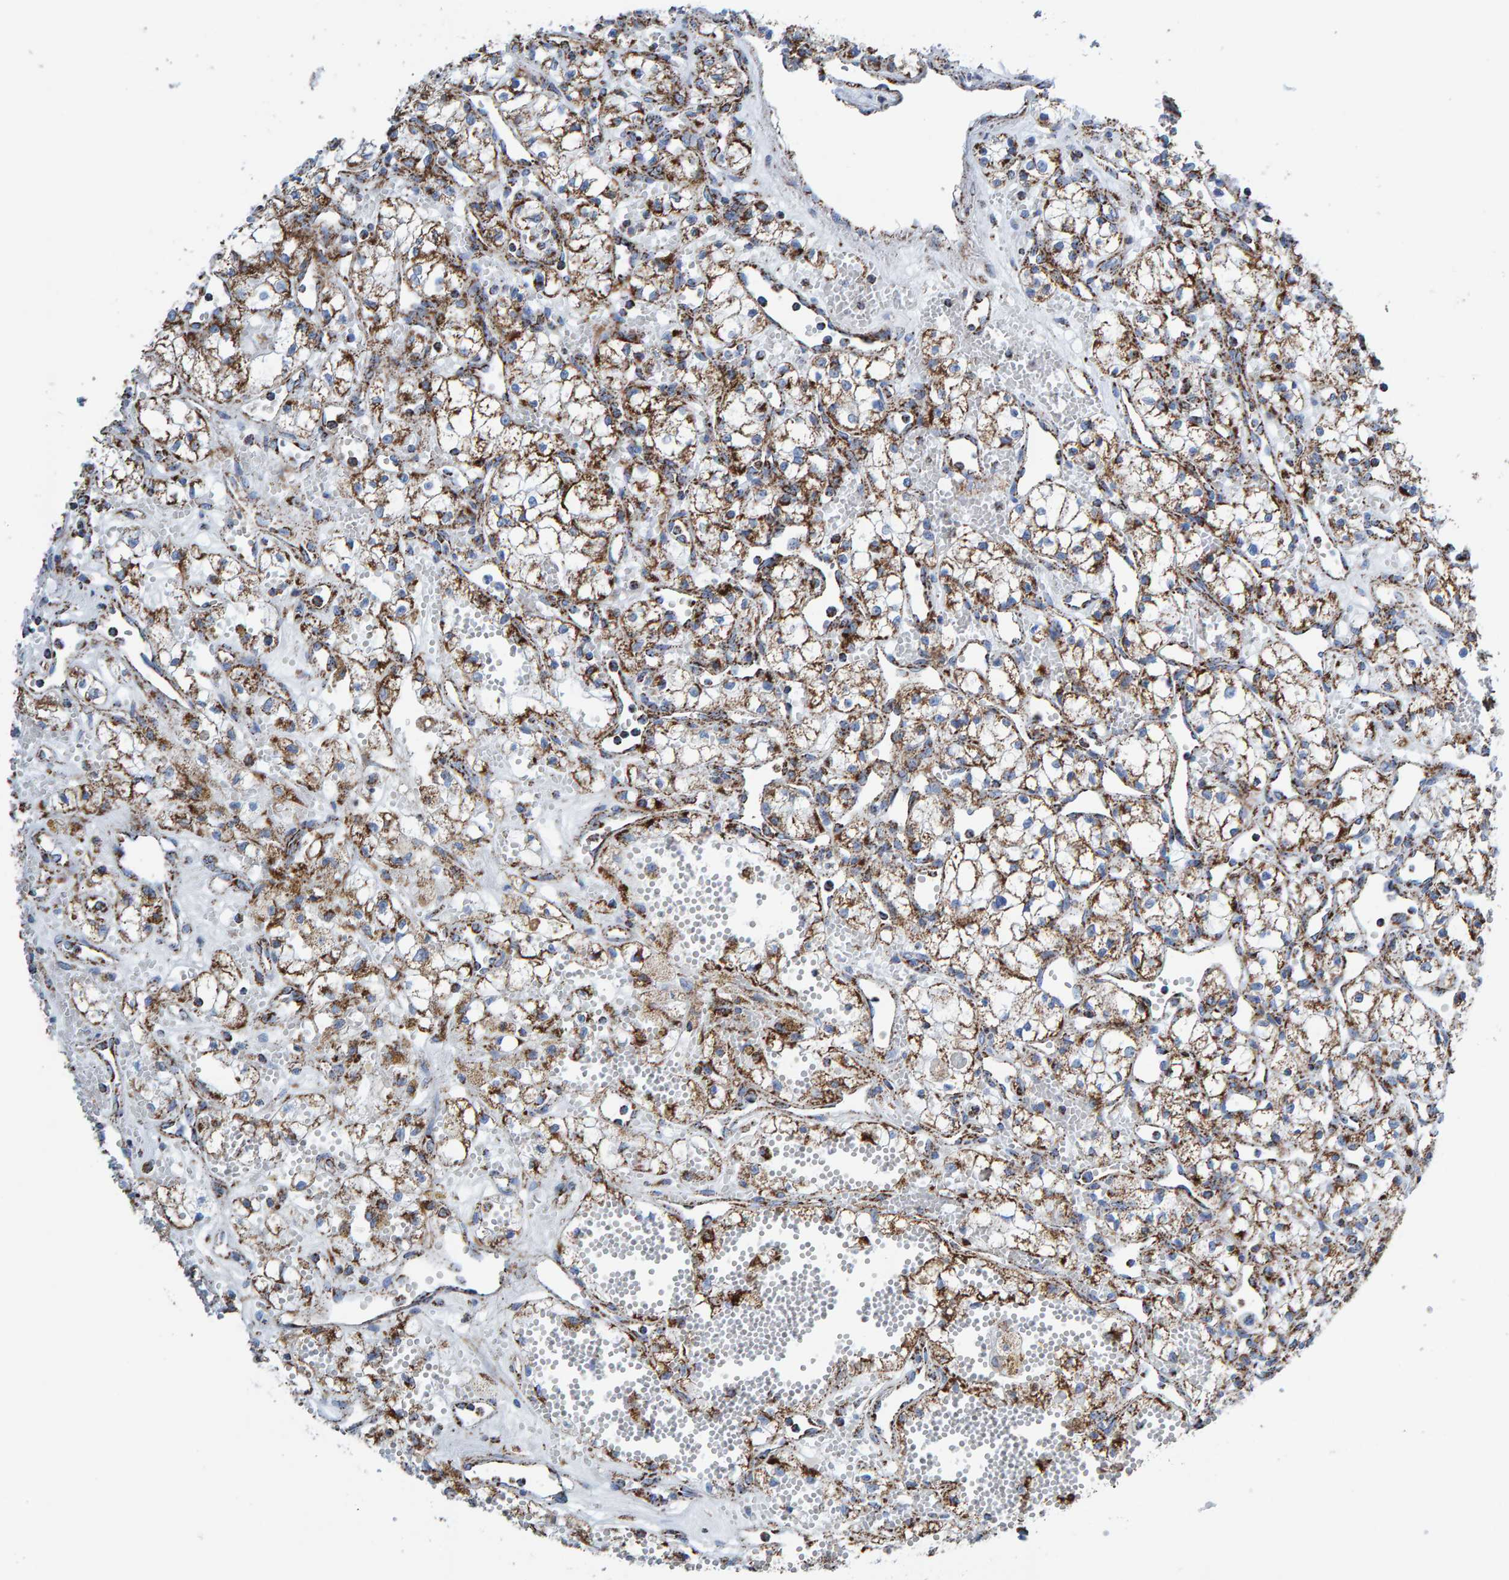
{"staining": {"intensity": "moderate", "quantity": ">75%", "location": "cytoplasmic/membranous"}, "tissue": "renal cancer", "cell_type": "Tumor cells", "image_type": "cancer", "snomed": [{"axis": "morphology", "description": "Adenocarcinoma, NOS"}, {"axis": "topography", "description": "Kidney"}], "caption": "A high-resolution histopathology image shows immunohistochemistry staining of renal cancer (adenocarcinoma), which reveals moderate cytoplasmic/membranous expression in approximately >75% of tumor cells.", "gene": "ENSG00000262660", "patient": {"sex": "male", "age": 59}}